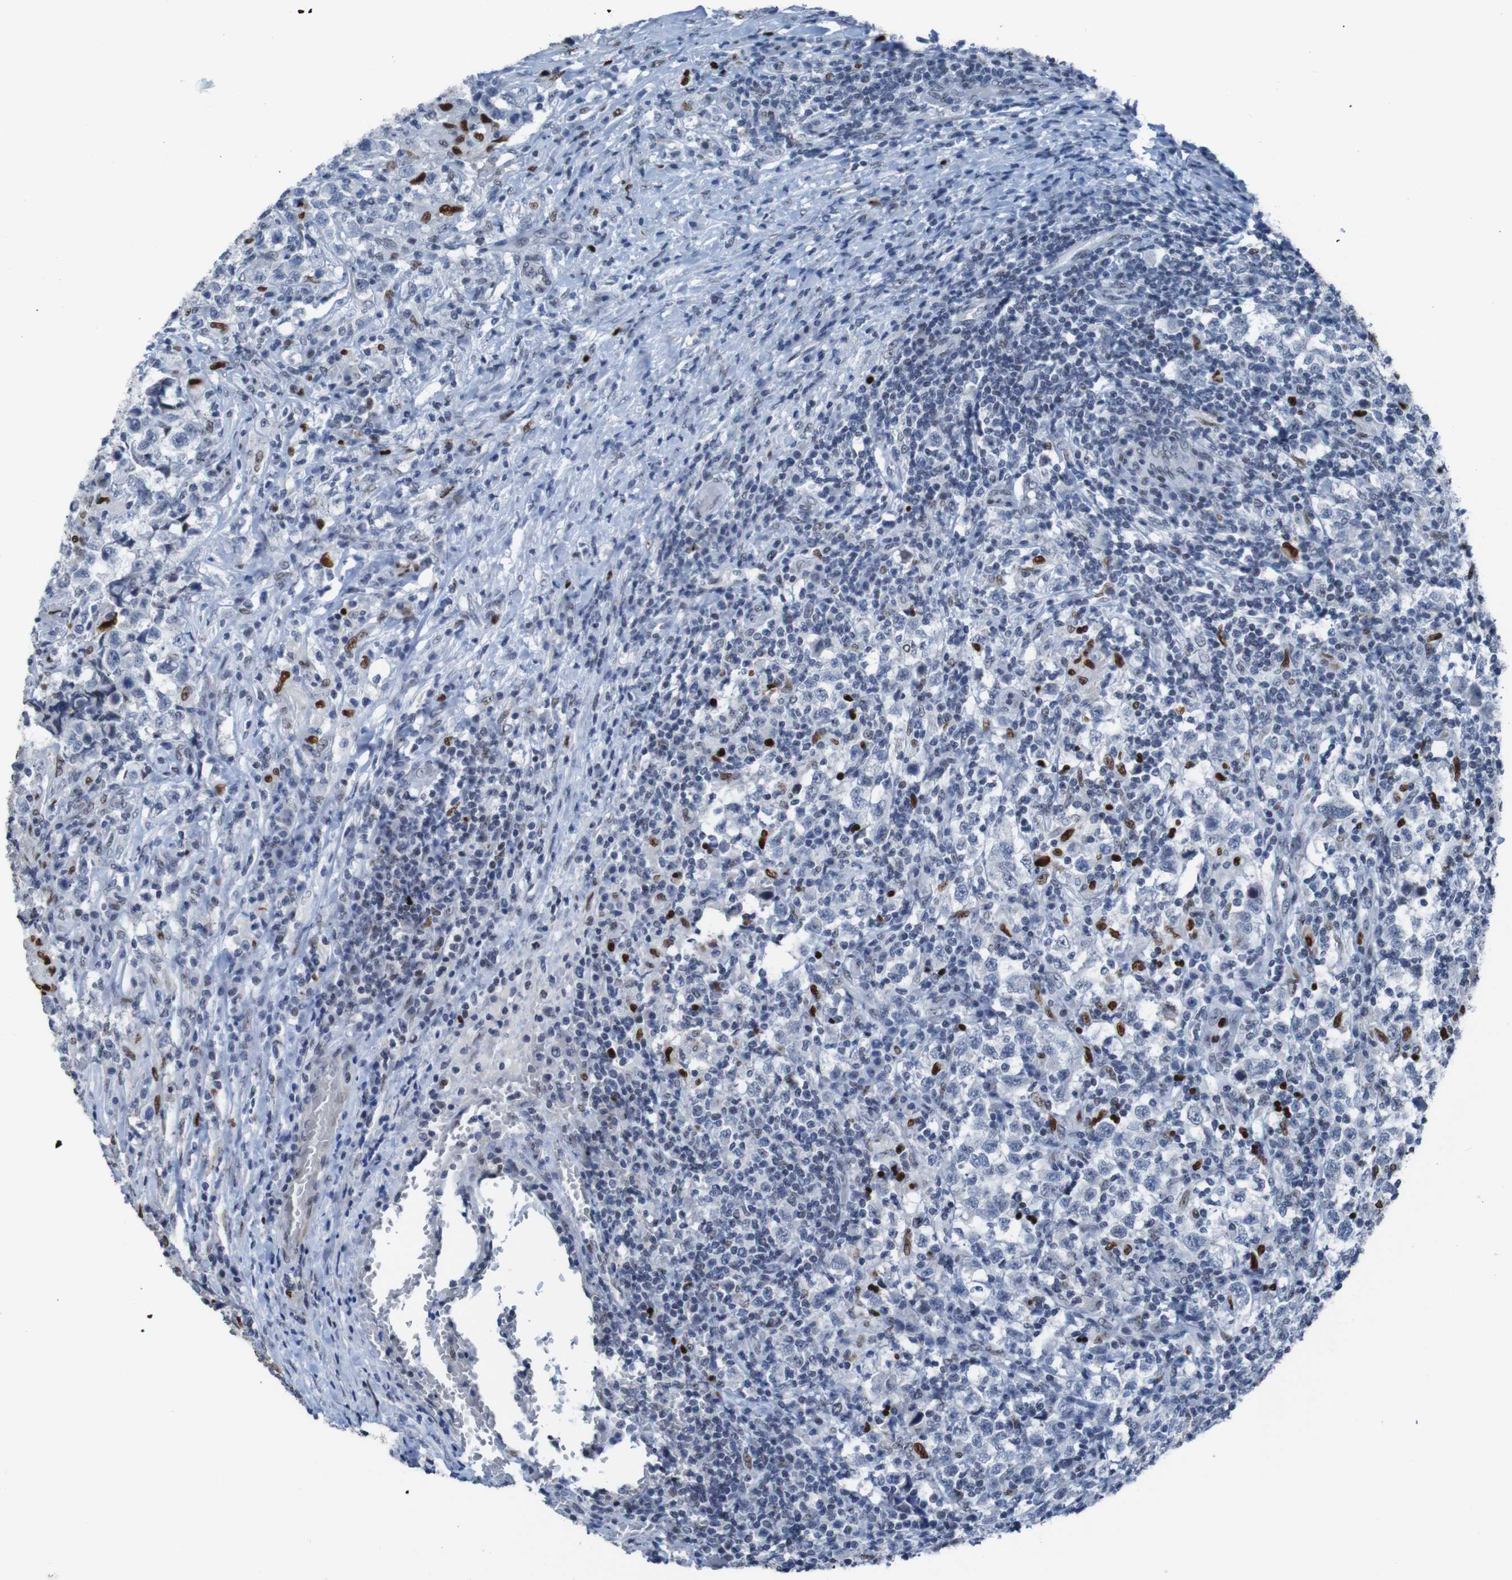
{"staining": {"intensity": "strong", "quantity": "<25%", "location": "nuclear"}, "tissue": "testis cancer", "cell_type": "Tumor cells", "image_type": "cancer", "snomed": [{"axis": "morphology", "description": "Carcinoma, Embryonal, NOS"}, {"axis": "topography", "description": "Testis"}], "caption": "Immunohistochemistry of testis cancer (embryonal carcinoma) exhibits medium levels of strong nuclear positivity in approximately <25% of tumor cells. The staining was performed using DAB (3,3'-diaminobenzidine), with brown indicating positive protein expression. Nuclei are stained blue with hematoxylin.", "gene": "PHF2", "patient": {"sex": "male", "age": 21}}